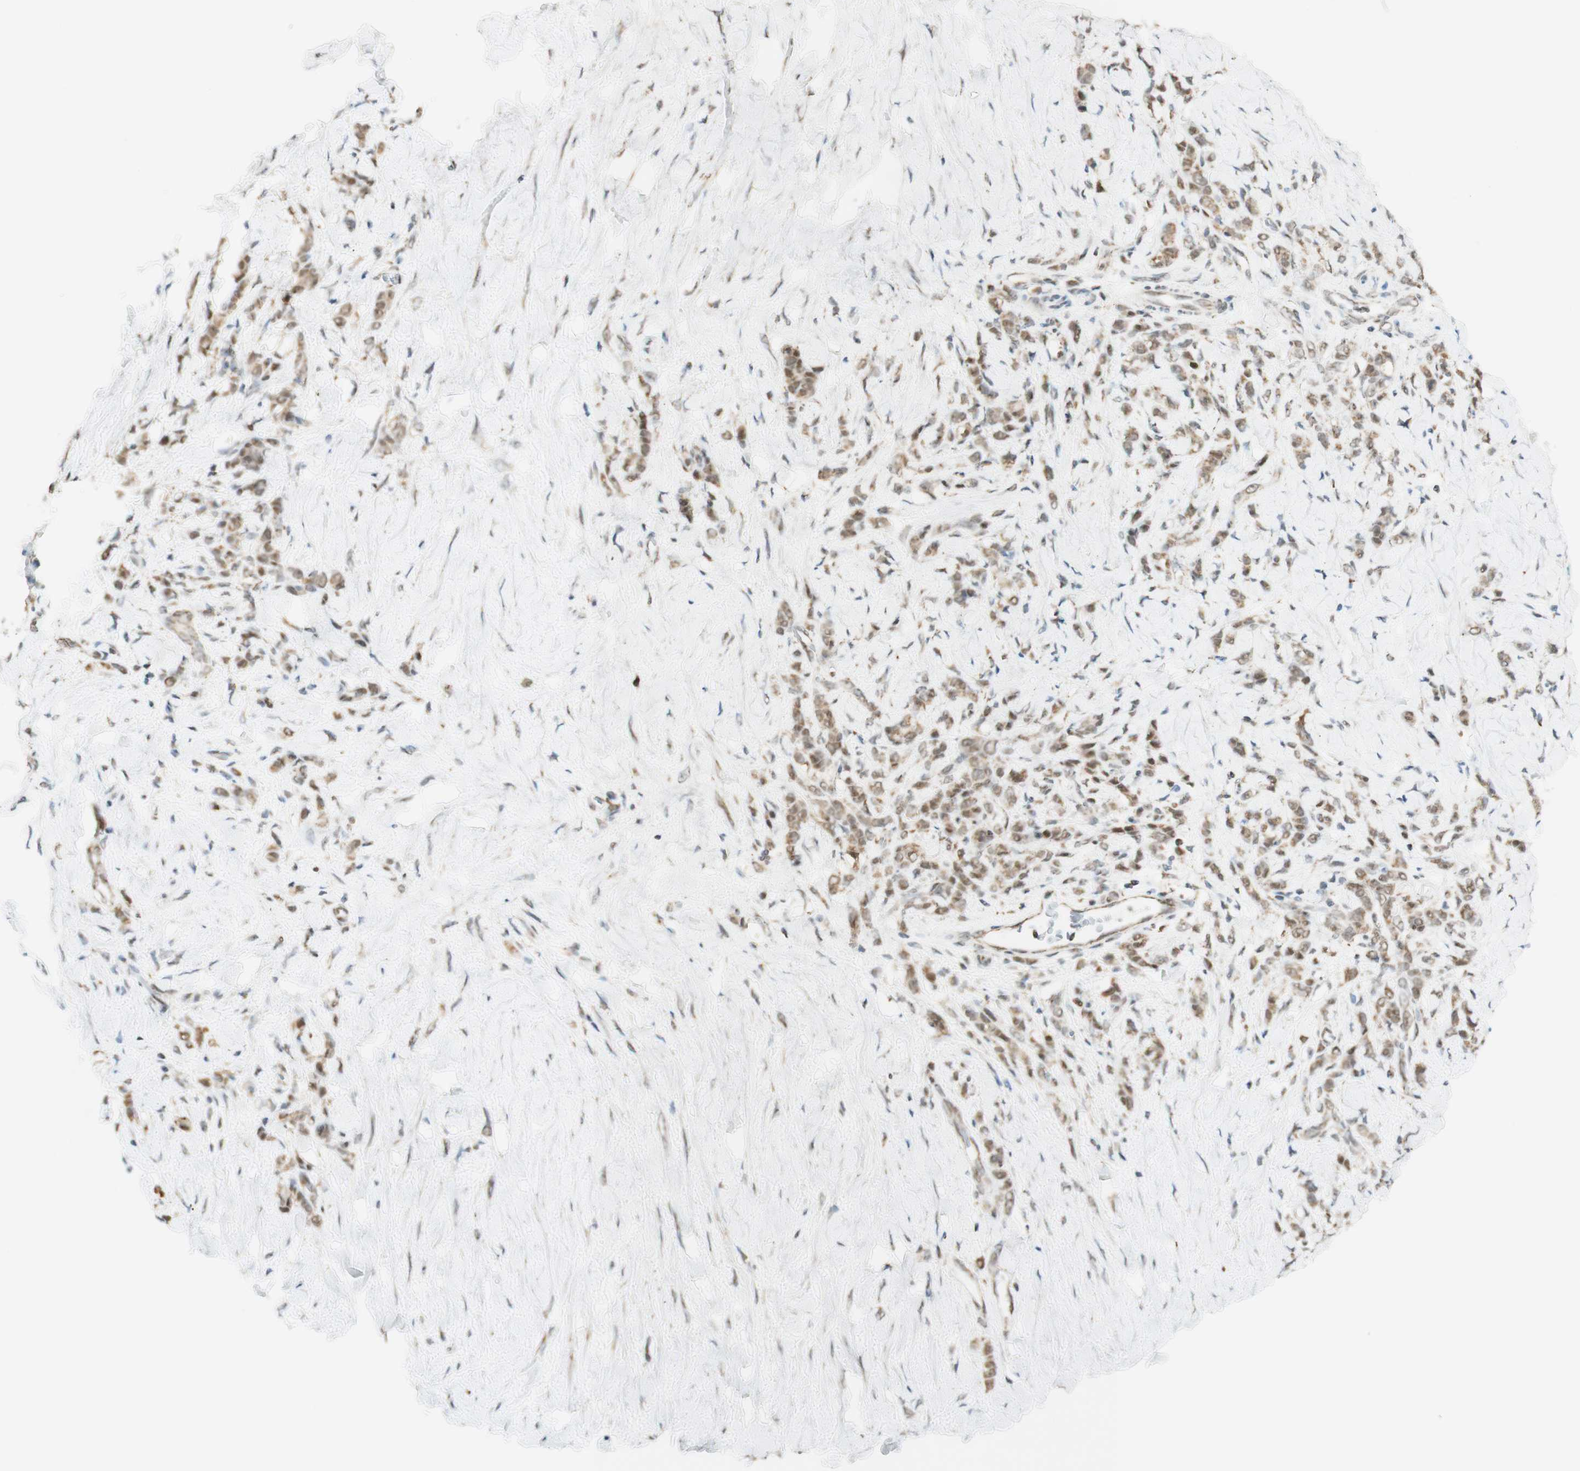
{"staining": {"intensity": "moderate", "quantity": ">75%", "location": "cytoplasmic/membranous,nuclear"}, "tissue": "stomach cancer", "cell_type": "Tumor cells", "image_type": "cancer", "snomed": [{"axis": "morphology", "description": "Adenocarcinoma, NOS"}, {"axis": "topography", "description": "Stomach"}], "caption": "Tumor cells demonstrate moderate cytoplasmic/membranous and nuclear expression in approximately >75% of cells in stomach adenocarcinoma.", "gene": "ZNF782", "patient": {"sex": "male", "age": 82}}